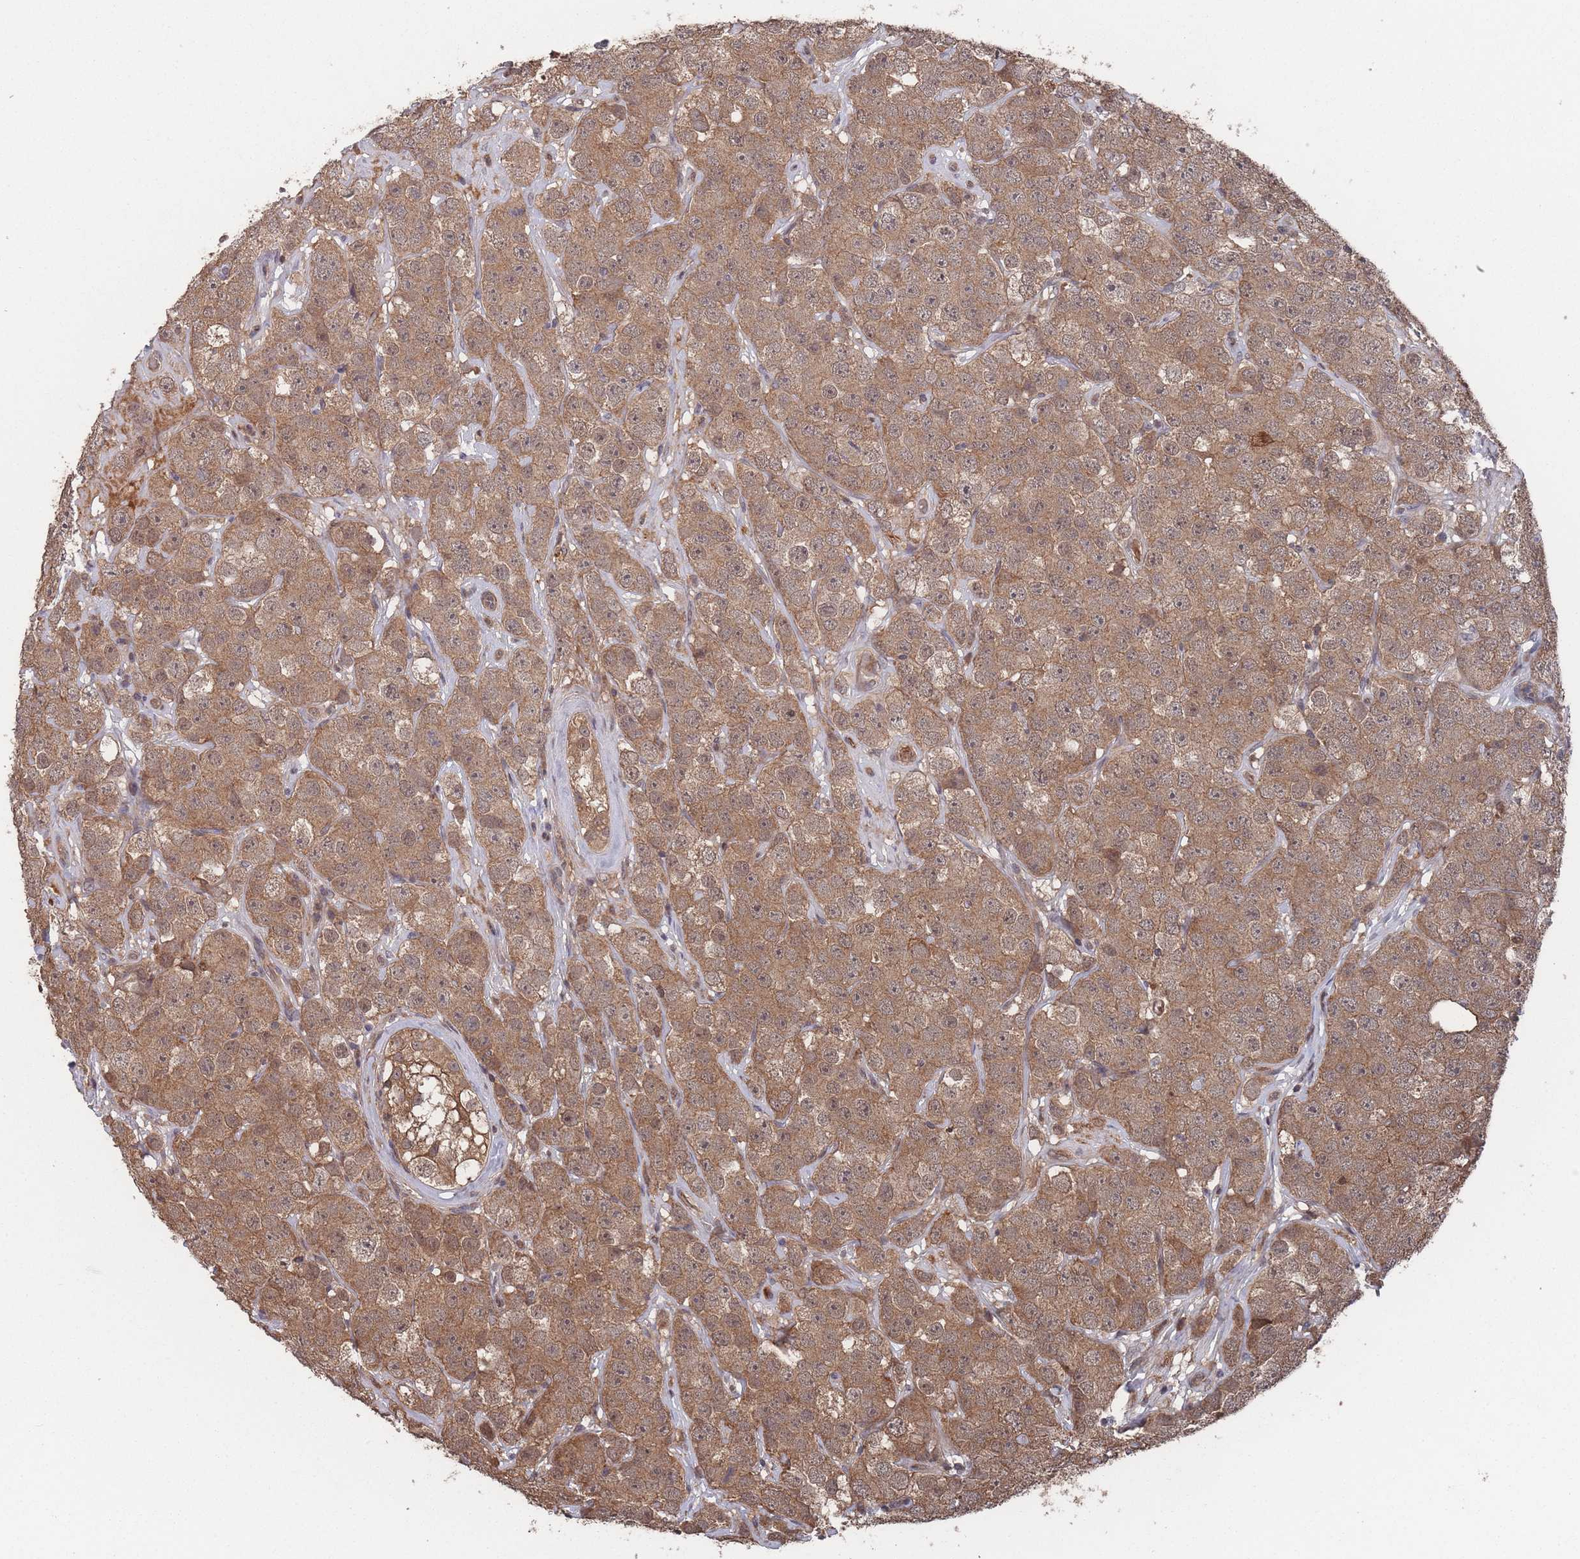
{"staining": {"intensity": "moderate", "quantity": ">75%", "location": "cytoplasmic/membranous"}, "tissue": "testis cancer", "cell_type": "Tumor cells", "image_type": "cancer", "snomed": [{"axis": "morphology", "description": "Seminoma, NOS"}, {"axis": "topography", "description": "Testis"}], "caption": "A brown stain labels moderate cytoplasmic/membranous staining of a protein in testis cancer (seminoma) tumor cells.", "gene": "SF3B1", "patient": {"sex": "male", "age": 28}}